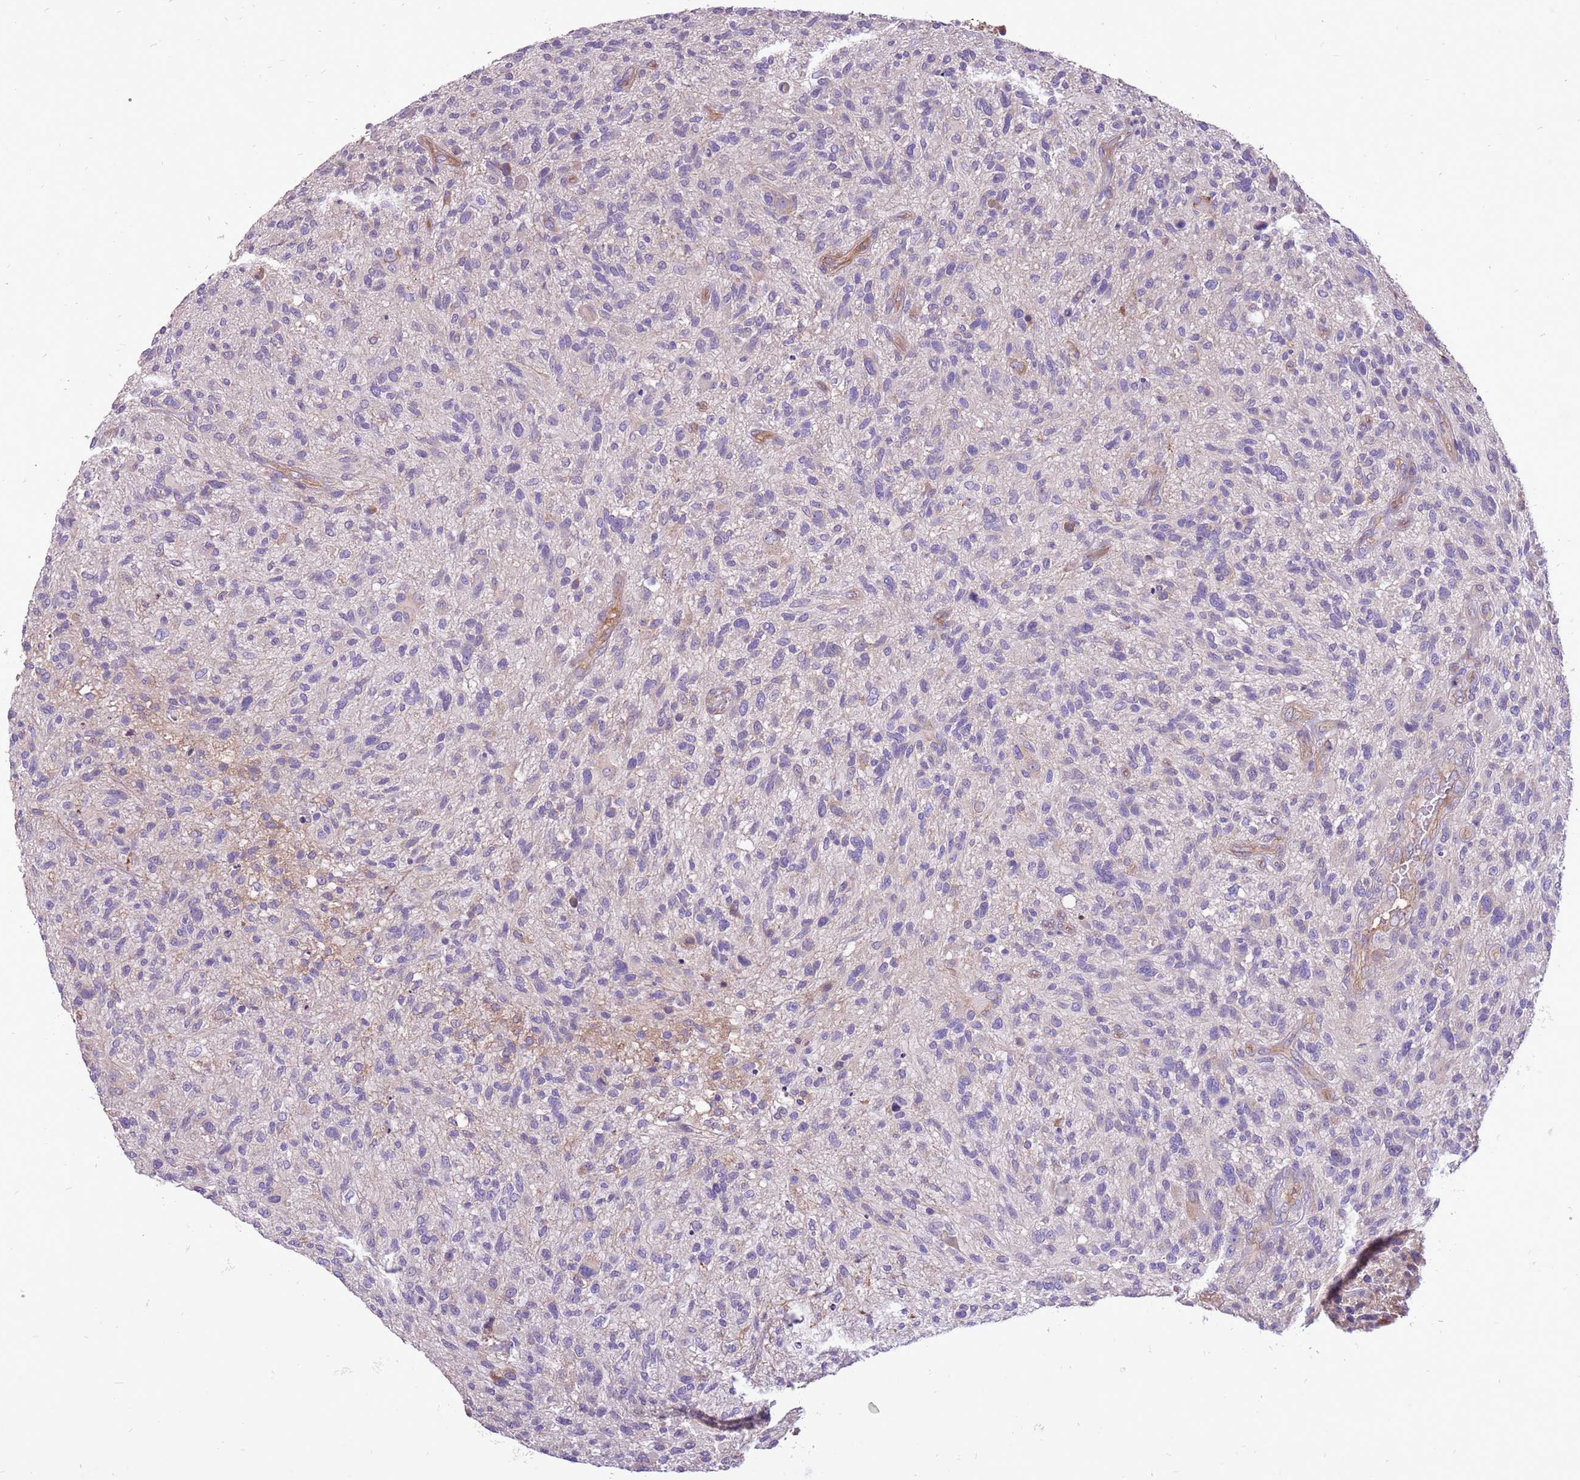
{"staining": {"intensity": "negative", "quantity": "none", "location": "none"}, "tissue": "glioma", "cell_type": "Tumor cells", "image_type": "cancer", "snomed": [{"axis": "morphology", "description": "Glioma, malignant, High grade"}, {"axis": "topography", "description": "Brain"}], "caption": "High power microscopy photomicrograph of an immunohistochemistry (IHC) photomicrograph of malignant glioma (high-grade), revealing no significant expression in tumor cells. (DAB IHC with hematoxylin counter stain).", "gene": "WASHC4", "patient": {"sex": "male", "age": 47}}